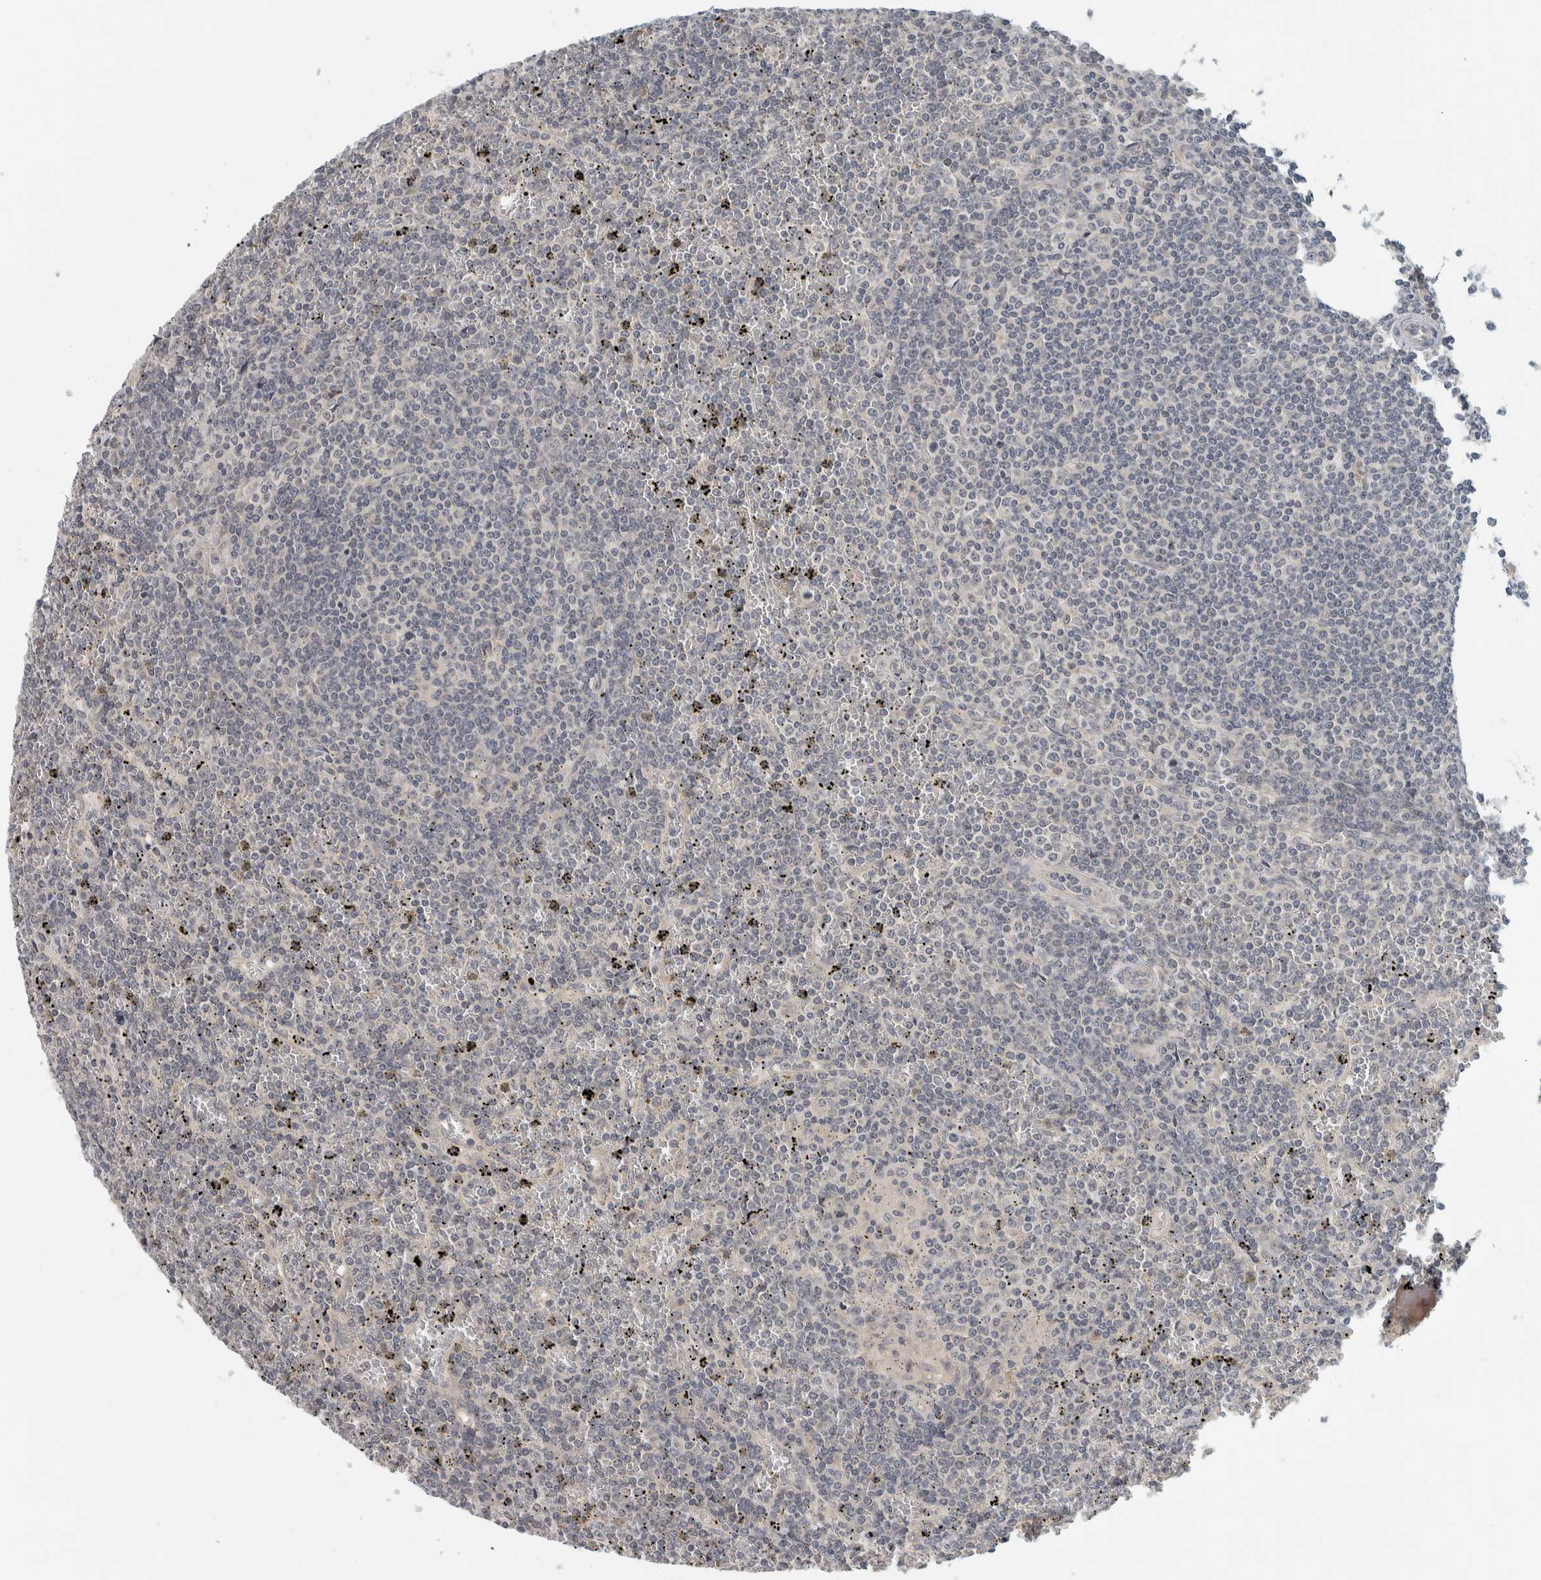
{"staining": {"intensity": "negative", "quantity": "none", "location": "none"}, "tissue": "lymphoma", "cell_type": "Tumor cells", "image_type": "cancer", "snomed": [{"axis": "morphology", "description": "Malignant lymphoma, non-Hodgkin's type, Low grade"}, {"axis": "topography", "description": "Spleen"}], "caption": "Immunohistochemical staining of human lymphoma demonstrates no significant expression in tumor cells.", "gene": "AFP", "patient": {"sex": "female", "age": 19}}